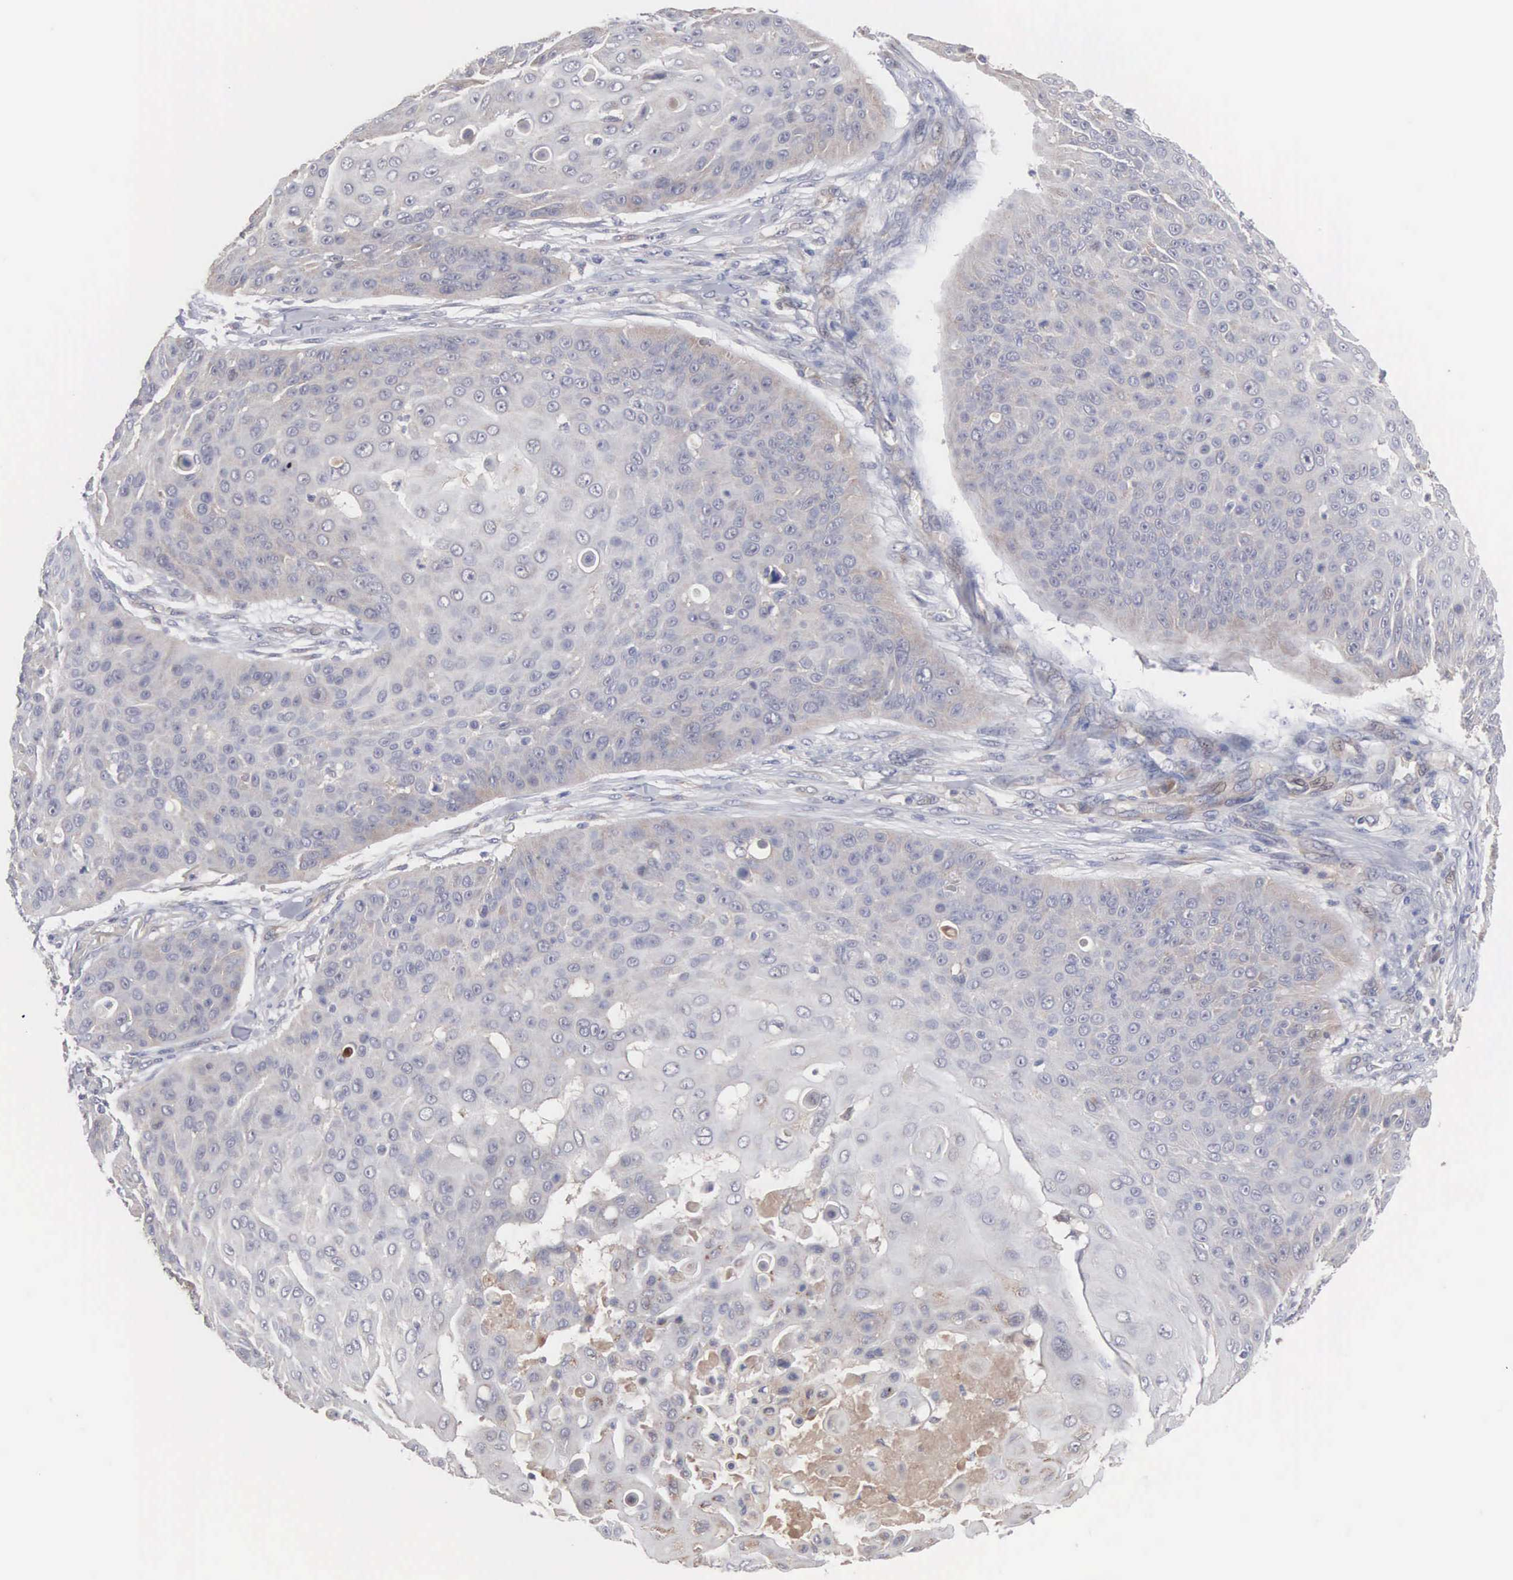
{"staining": {"intensity": "weak", "quantity": "25%-75%", "location": "cytoplasmic/membranous"}, "tissue": "skin cancer", "cell_type": "Tumor cells", "image_type": "cancer", "snomed": [{"axis": "morphology", "description": "Squamous cell carcinoma, NOS"}, {"axis": "topography", "description": "Skin"}], "caption": "Skin cancer stained with immunohistochemistry displays weak cytoplasmic/membranous positivity in approximately 25%-75% of tumor cells.", "gene": "INF2", "patient": {"sex": "male", "age": 82}}